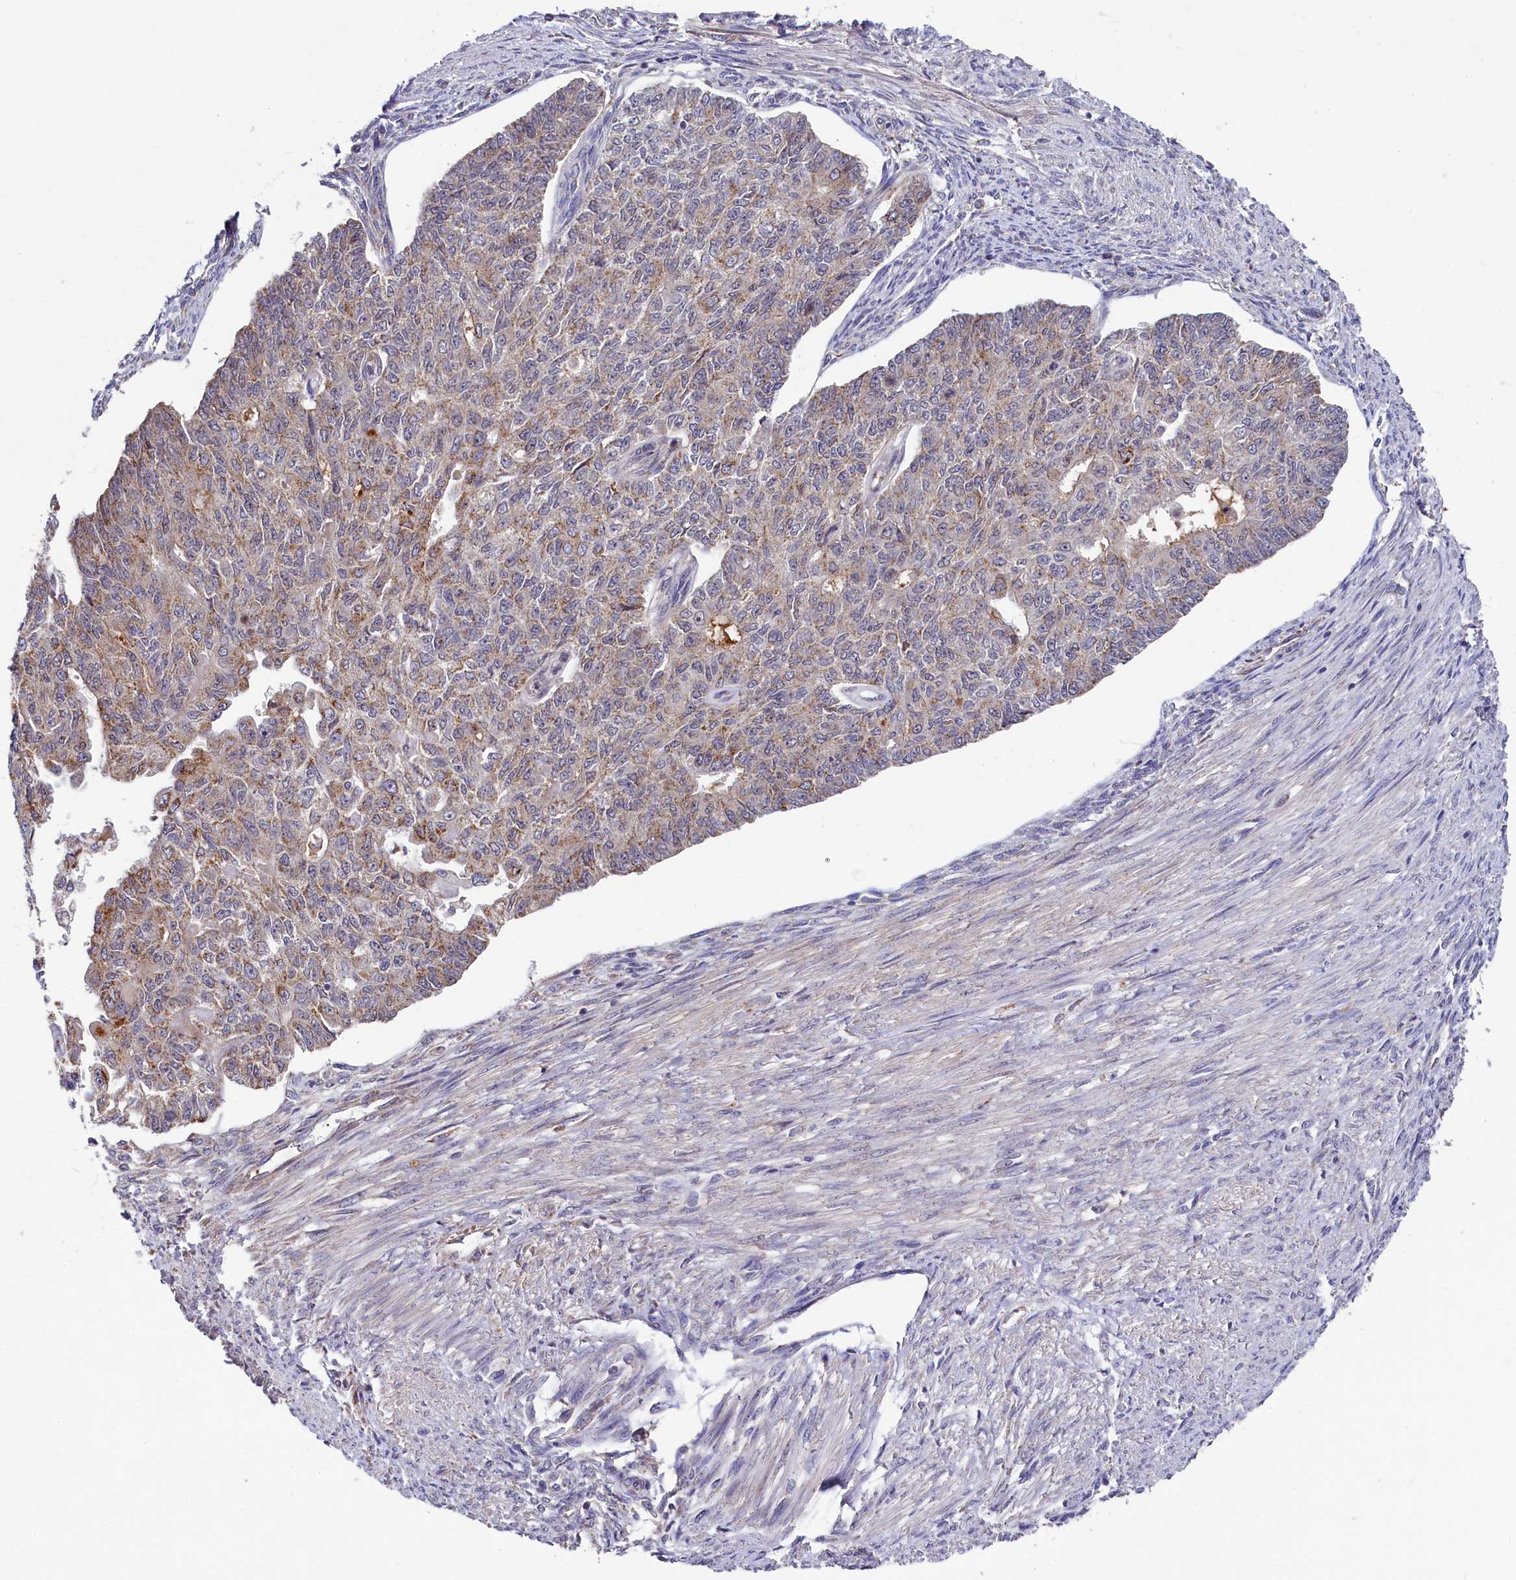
{"staining": {"intensity": "moderate", "quantity": ">75%", "location": "cytoplasmic/membranous"}, "tissue": "endometrial cancer", "cell_type": "Tumor cells", "image_type": "cancer", "snomed": [{"axis": "morphology", "description": "Adenocarcinoma, NOS"}, {"axis": "topography", "description": "Endometrium"}], "caption": "Protein analysis of endometrial cancer (adenocarcinoma) tissue exhibits moderate cytoplasmic/membranous staining in about >75% of tumor cells. (brown staining indicates protein expression, while blue staining denotes nuclei).", "gene": "SPINK9", "patient": {"sex": "female", "age": 32}}